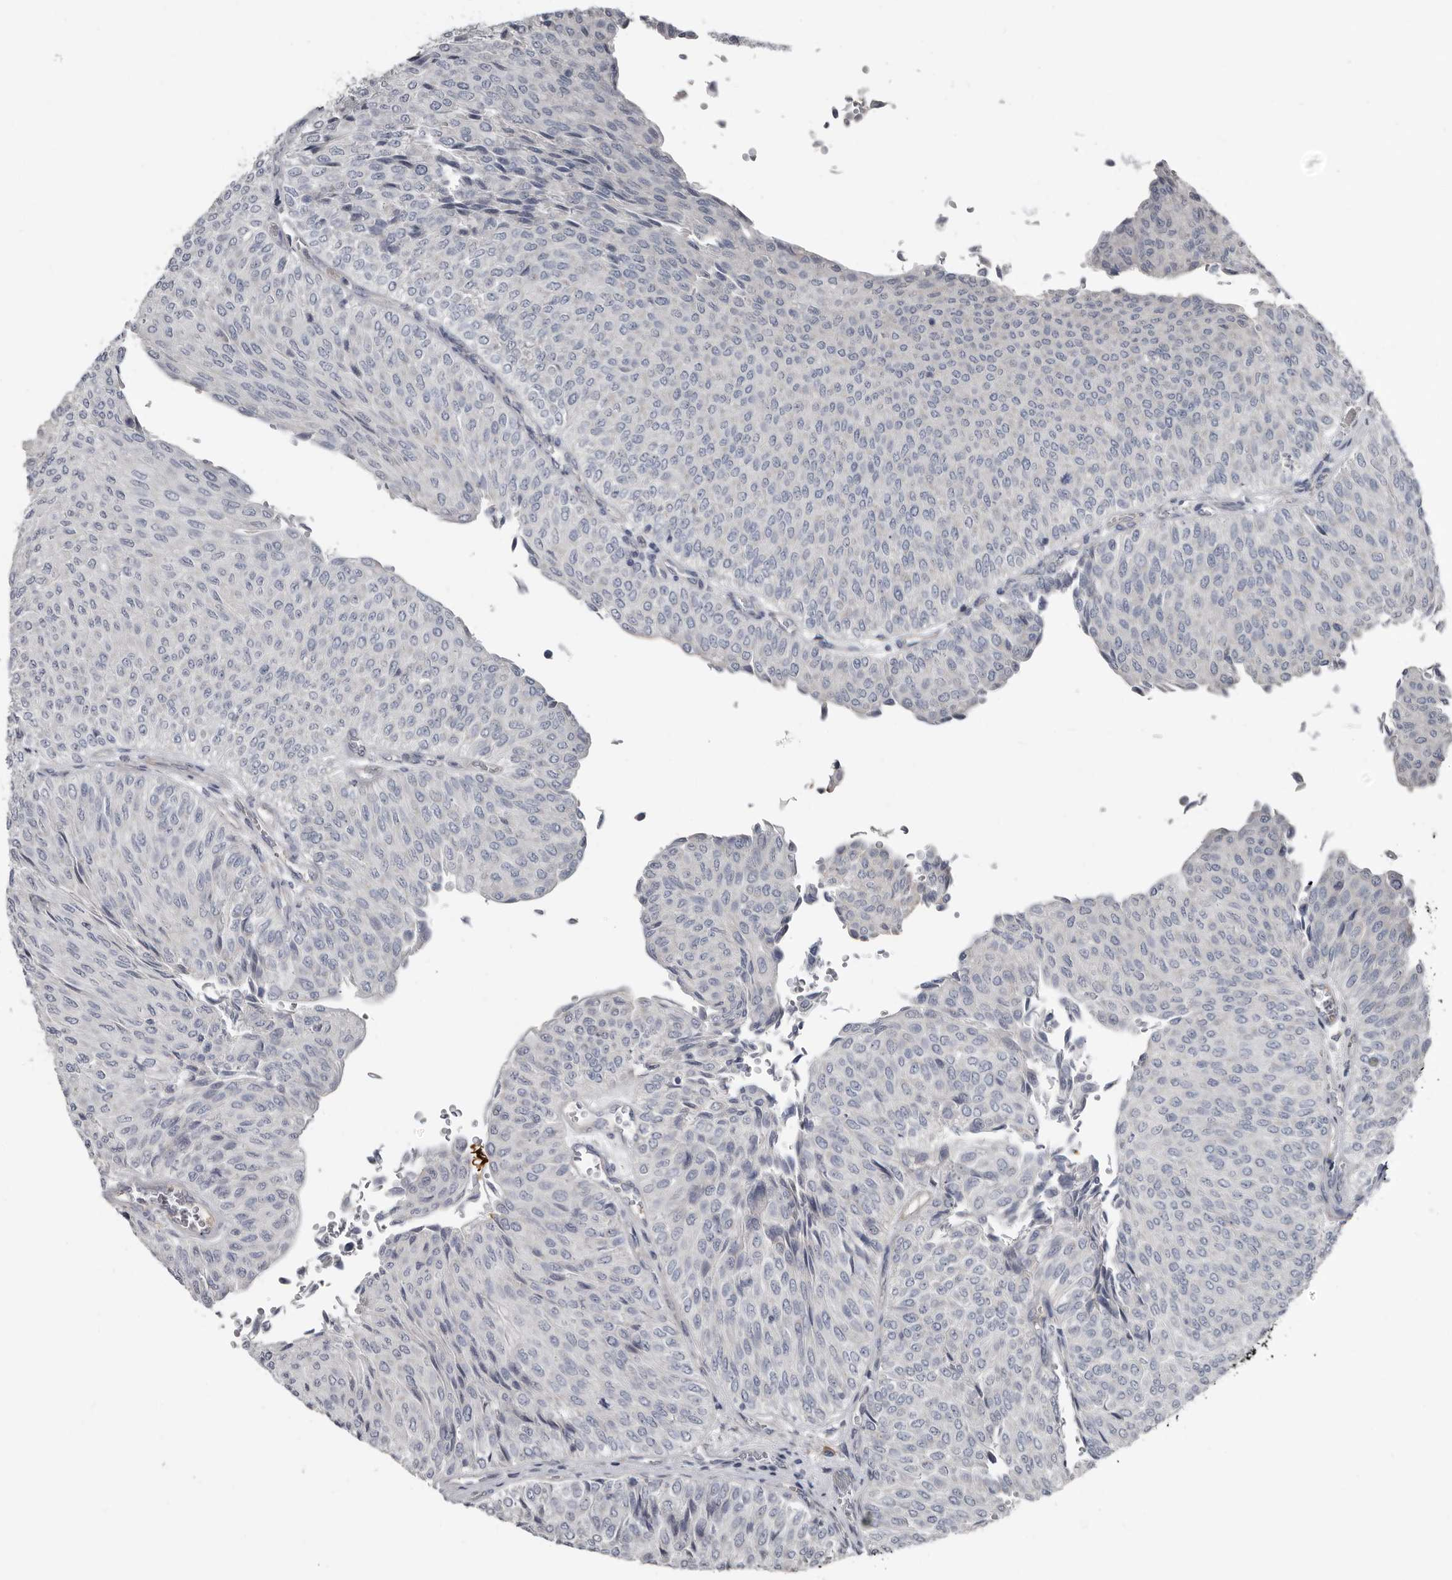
{"staining": {"intensity": "negative", "quantity": "none", "location": "none"}, "tissue": "urothelial cancer", "cell_type": "Tumor cells", "image_type": "cancer", "snomed": [{"axis": "morphology", "description": "Urothelial carcinoma, Low grade"}, {"axis": "topography", "description": "Urinary bladder"}], "caption": "Urothelial cancer stained for a protein using immunohistochemistry (IHC) reveals no positivity tumor cells.", "gene": "ZNF114", "patient": {"sex": "male", "age": 78}}